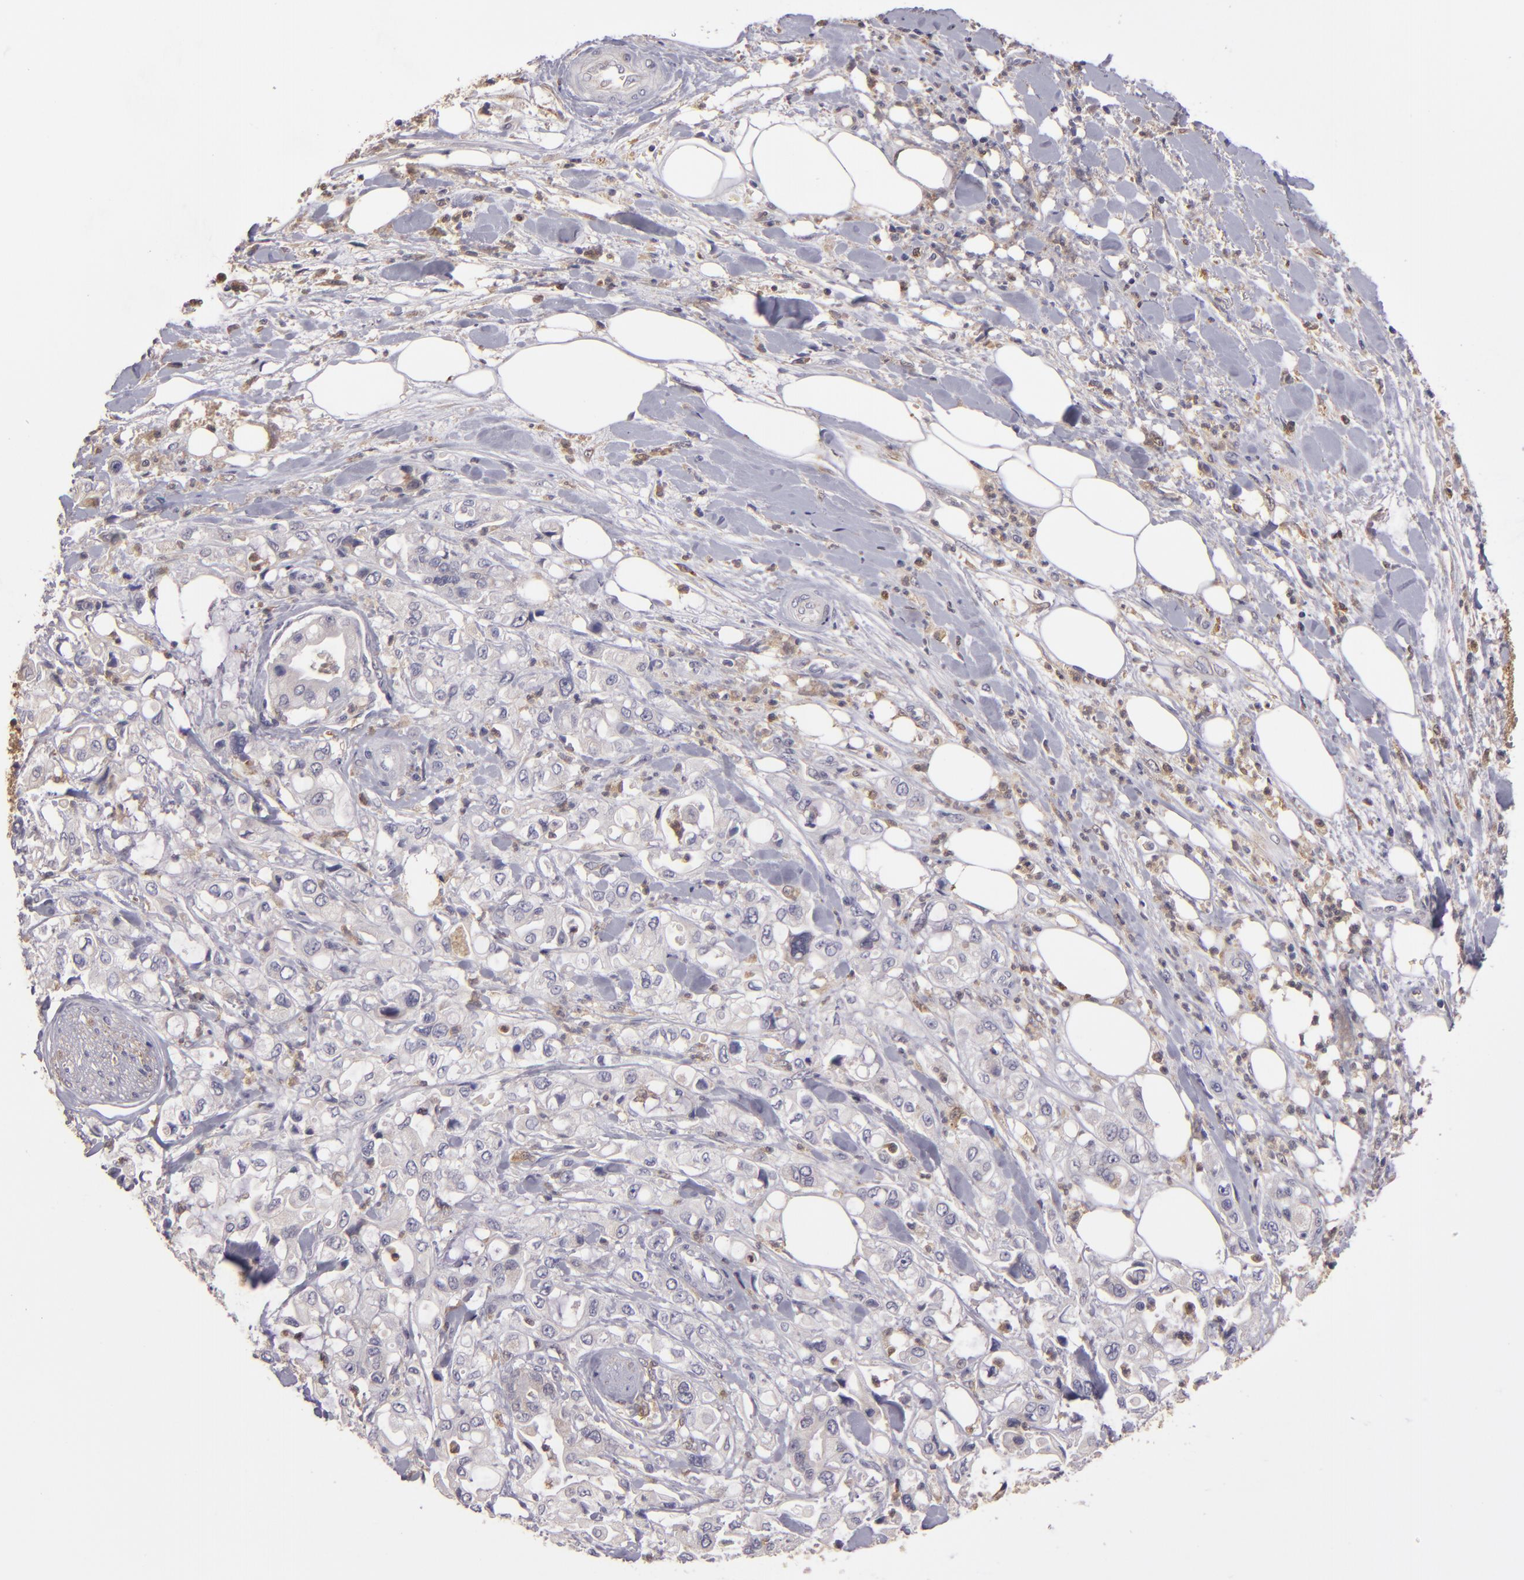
{"staining": {"intensity": "weak", "quantity": "<25%", "location": "cytoplasmic/membranous"}, "tissue": "pancreatic cancer", "cell_type": "Tumor cells", "image_type": "cancer", "snomed": [{"axis": "morphology", "description": "Adenocarcinoma, NOS"}, {"axis": "topography", "description": "Pancreas"}], "caption": "An image of human pancreatic cancer is negative for staining in tumor cells.", "gene": "FHIT", "patient": {"sex": "male", "age": 70}}